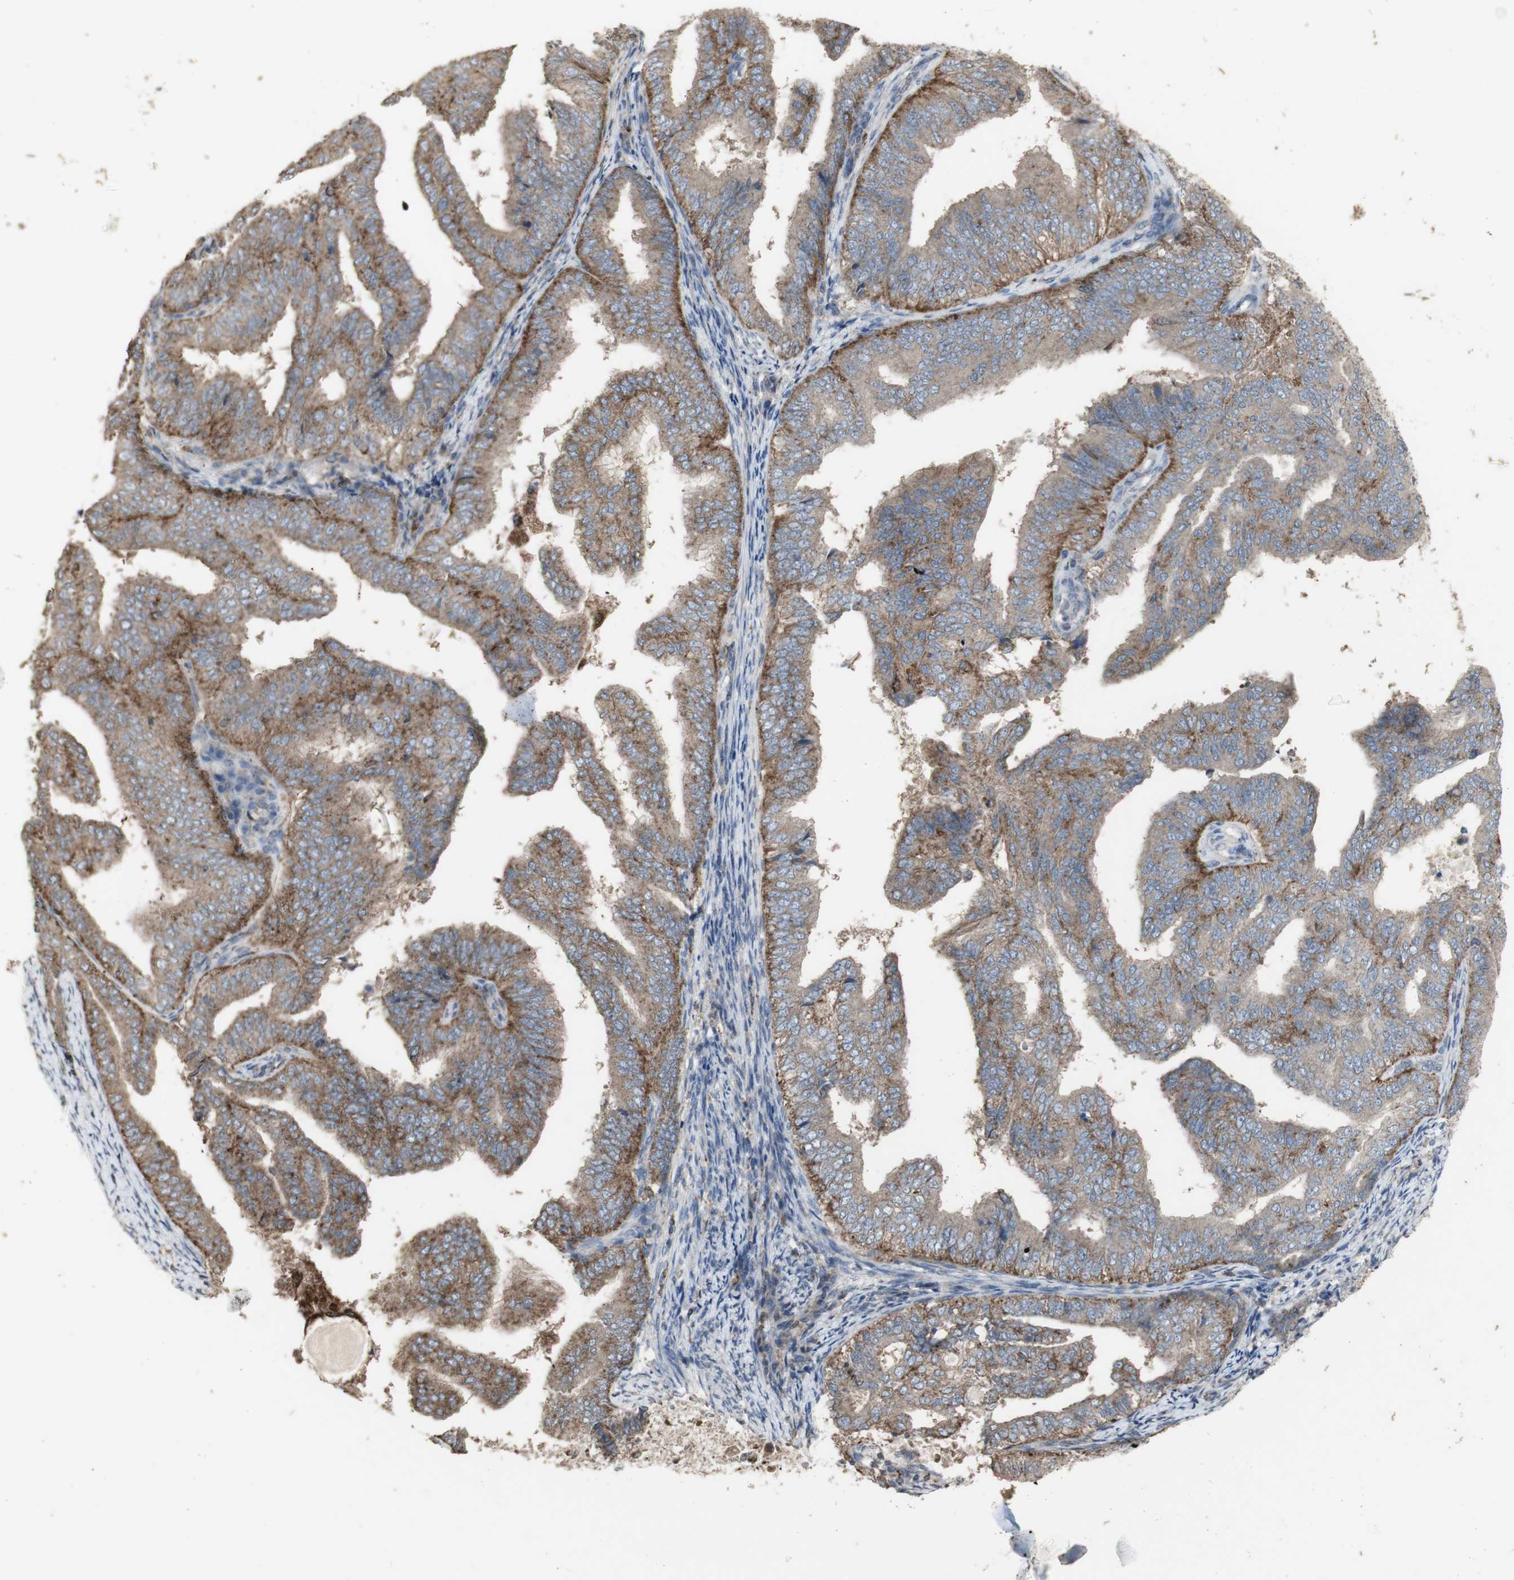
{"staining": {"intensity": "moderate", "quantity": ">75%", "location": "cytoplasmic/membranous"}, "tissue": "endometrial cancer", "cell_type": "Tumor cells", "image_type": "cancer", "snomed": [{"axis": "morphology", "description": "Adenocarcinoma, NOS"}, {"axis": "topography", "description": "Endometrium"}], "caption": "Endometrial cancer (adenocarcinoma) tissue demonstrates moderate cytoplasmic/membranous positivity in about >75% of tumor cells, visualized by immunohistochemistry.", "gene": "ATP6V1E1", "patient": {"sex": "female", "age": 58}}